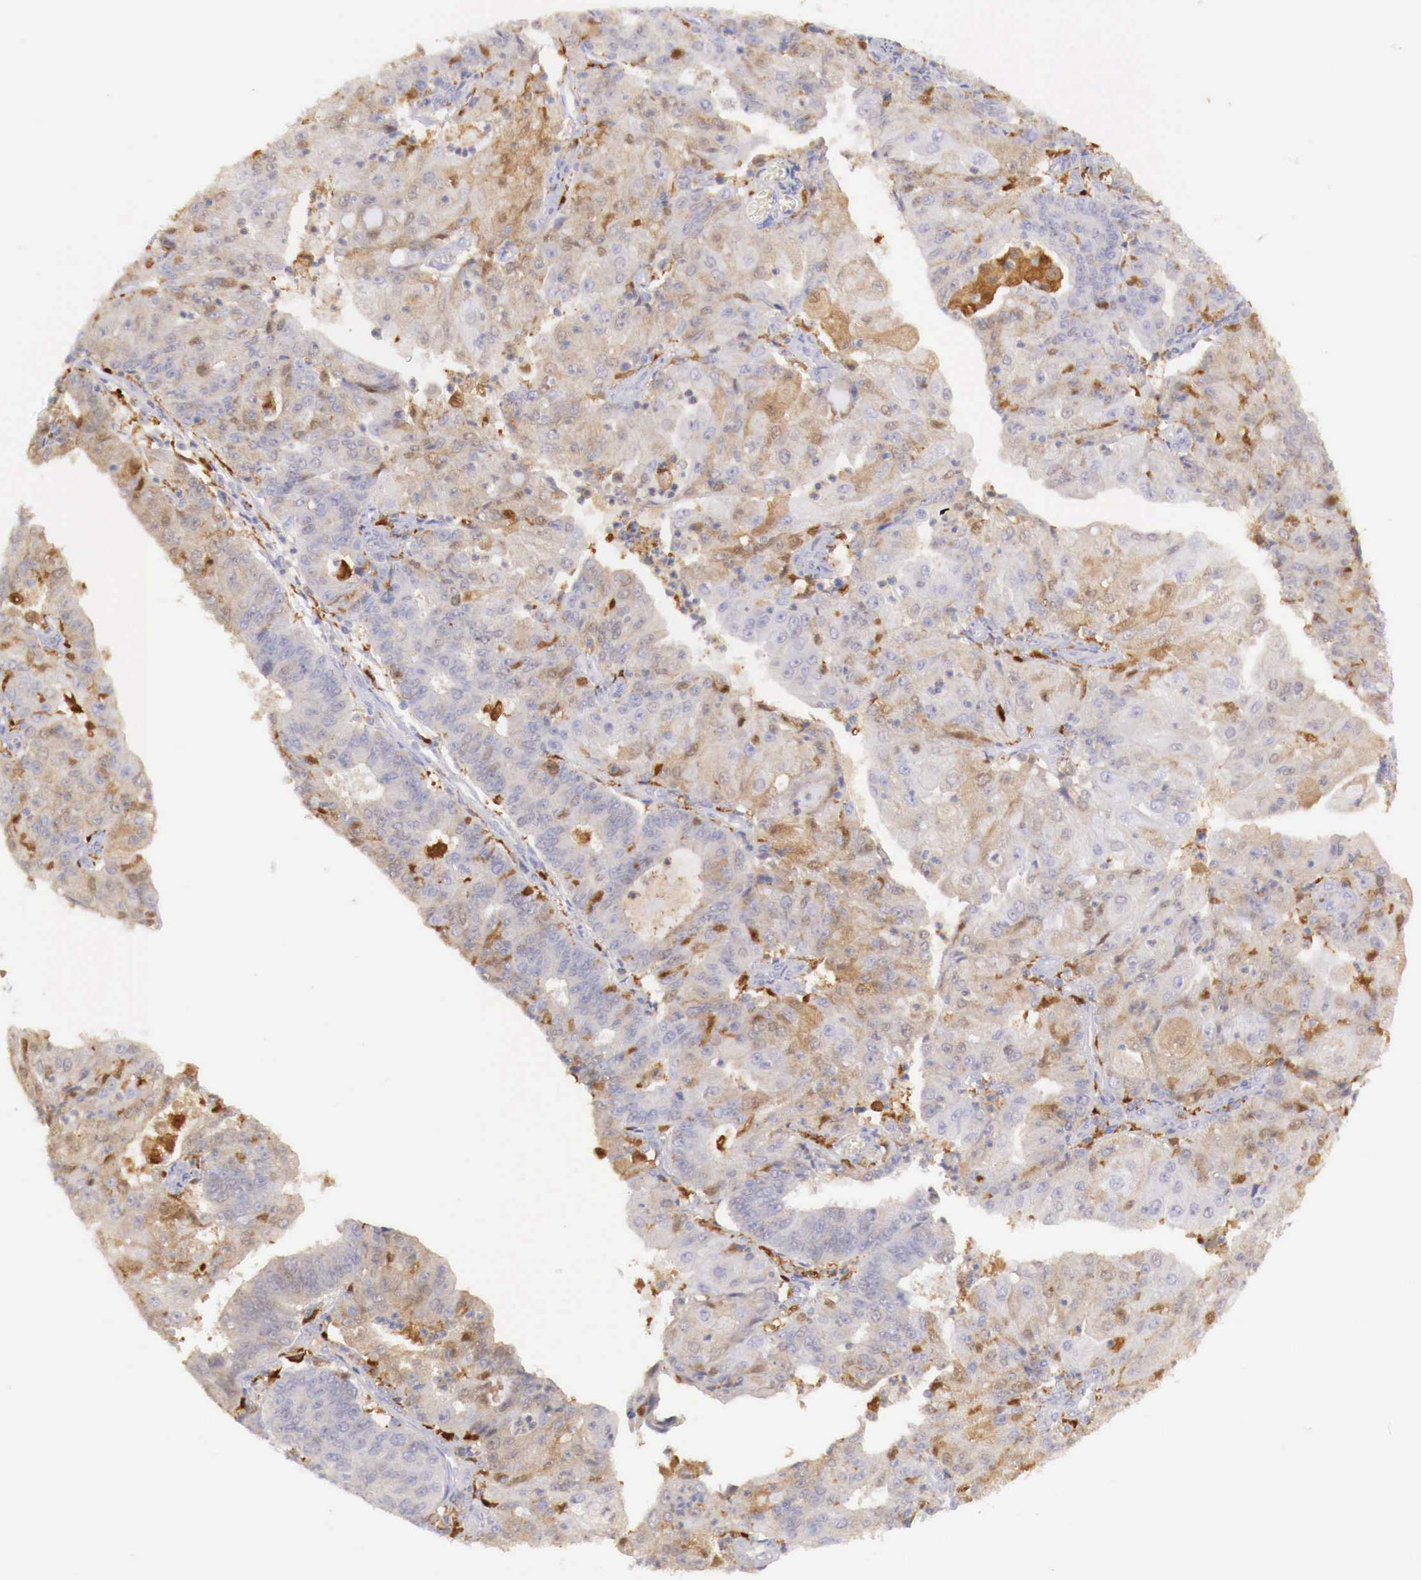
{"staining": {"intensity": "moderate", "quantity": "25%-75%", "location": "cytoplasmic/membranous"}, "tissue": "endometrial cancer", "cell_type": "Tumor cells", "image_type": "cancer", "snomed": [{"axis": "morphology", "description": "Adenocarcinoma, NOS"}, {"axis": "topography", "description": "Endometrium"}], "caption": "A medium amount of moderate cytoplasmic/membranous staining is present in approximately 25%-75% of tumor cells in endometrial cancer tissue.", "gene": "RENBP", "patient": {"sex": "female", "age": 56}}